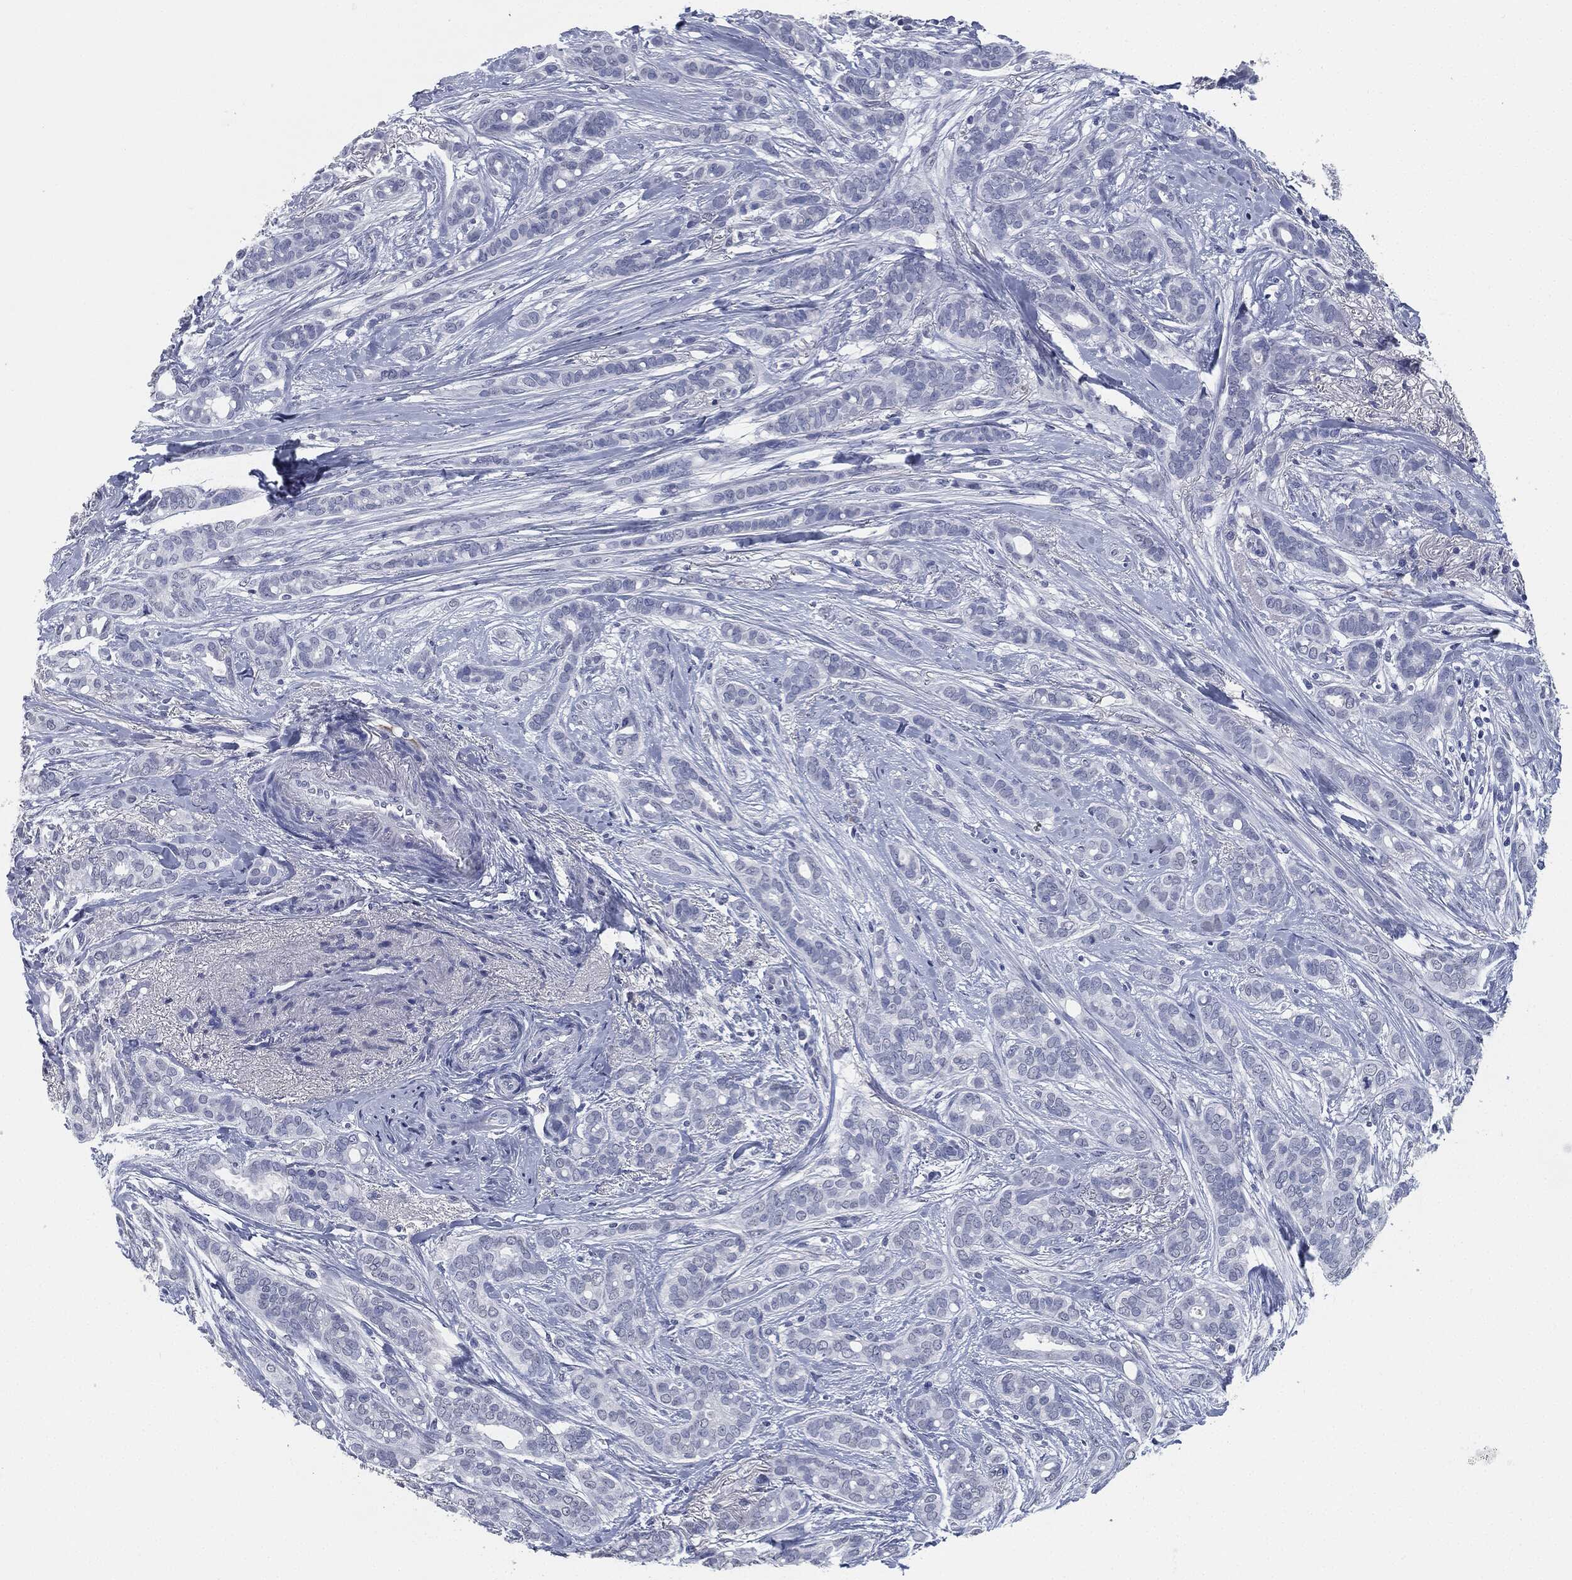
{"staining": {"intensity": "negative", "quantity": "none", "location": "none"}, "tissue": "breast cancer", "cell_type": "Tumor cells", "image_type": "cancer", "snomed": [{"axis": "morphology", "description": "Duct carcinoma"}, {"axis": "topography", "description": "Breast"}], "caption": "Tumor cells show no significant positivity in breast cancer (invasive ductal carcinoma). (DAB (3,3'-diaminobenzidine) immunohistochemistry with hematoxylin counter stain).", "gene": "SIGLEC7", "patient": {"sex": "female", "age": 51}}